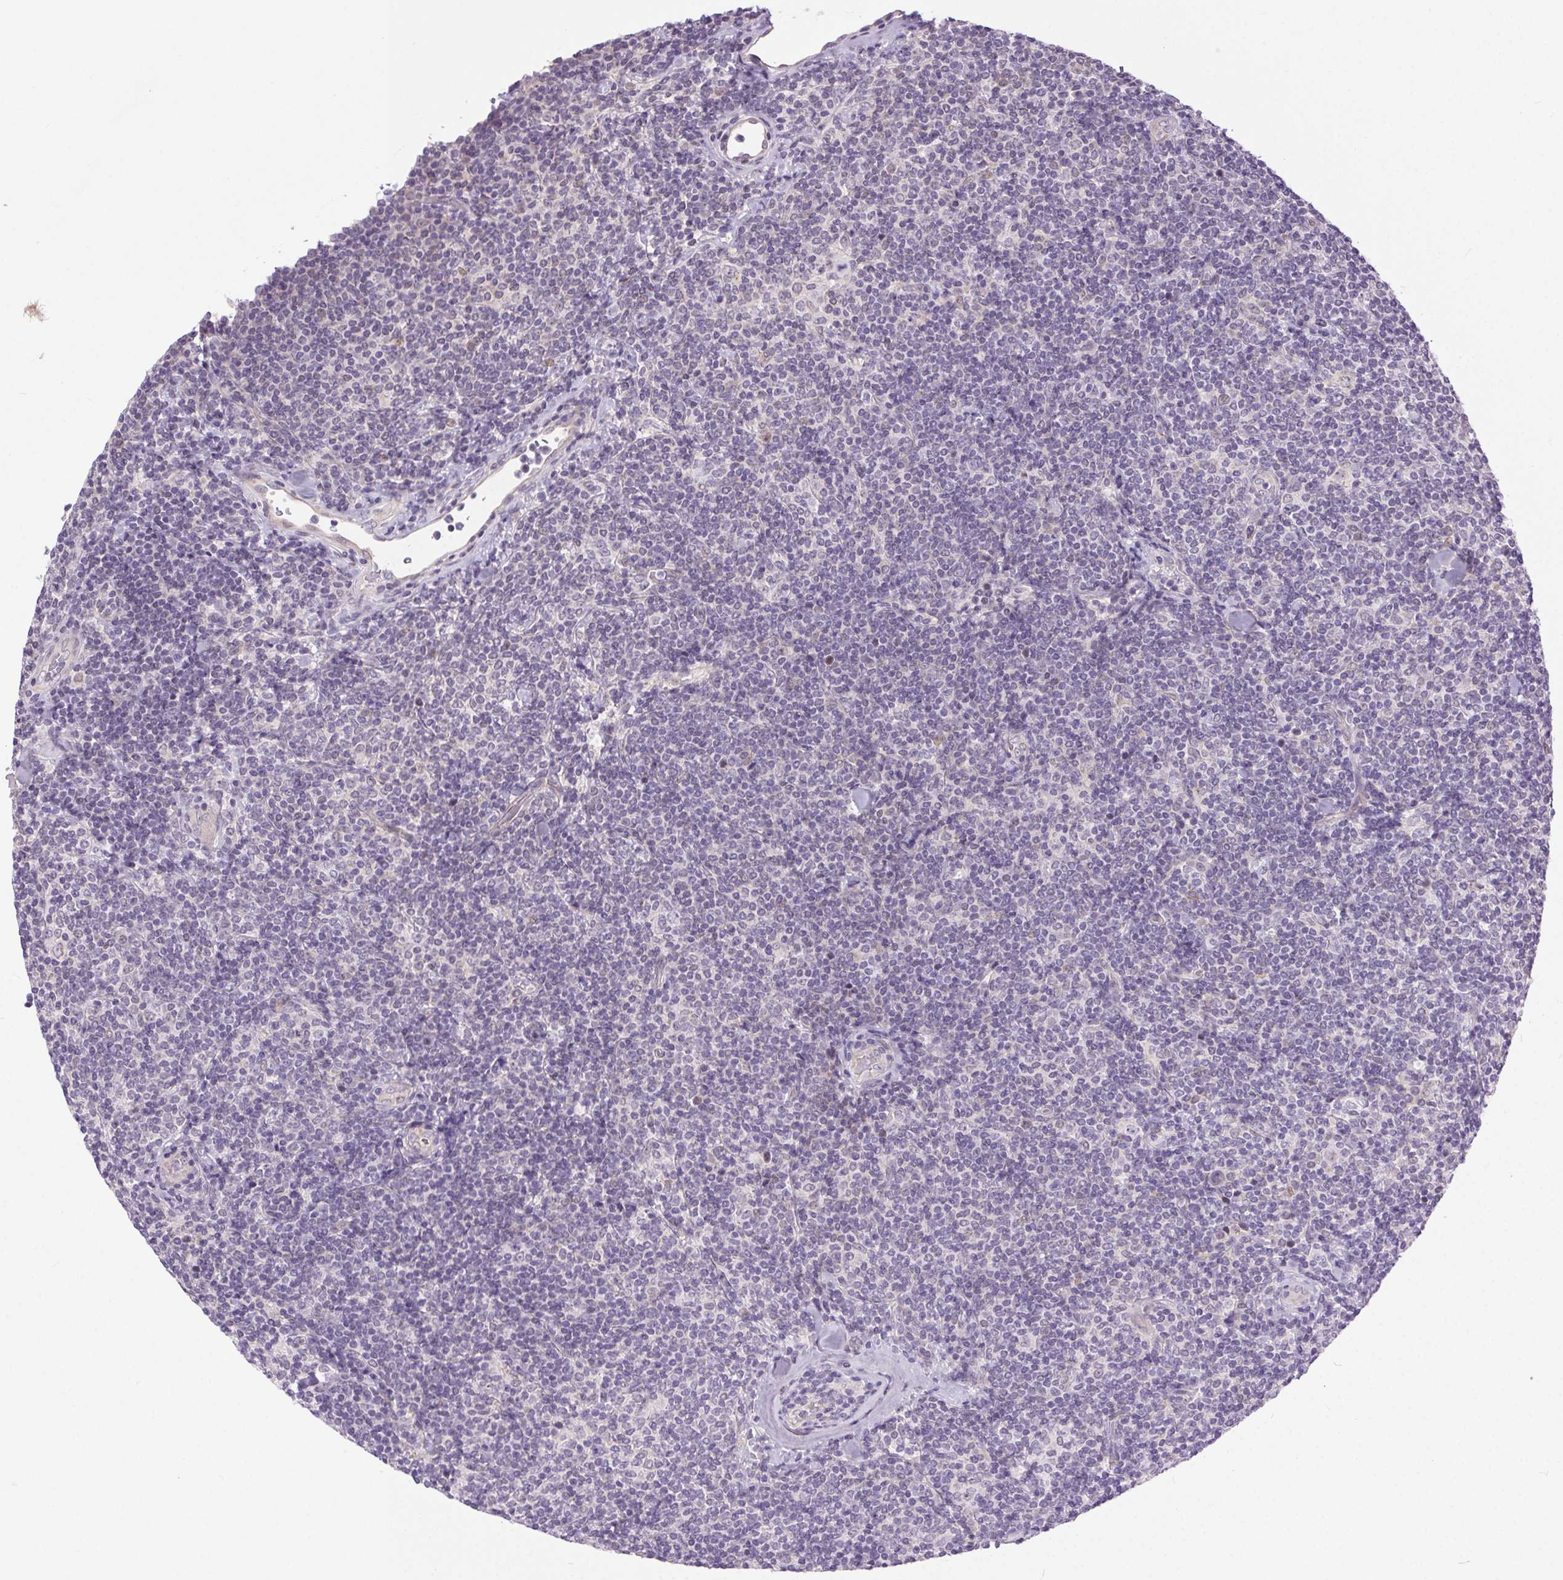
{"staining": {"intensity": "negative", "quantity": "none", "location": "none"}, "tissue": "lymphoma", "cell_type": "Tumor cells", "image_type": "cancer", "snomed": [{"axis": "morphology", "description": "Malignant lymphoma, non-Hodgkin's type, Low grade"}, {"axis": "topography", "description": "Lymph node"}], "caption": "Micrograph shows no protein positivity in tumor cells of low-grade malignant lymphoma, non-Hodgkin's type tissue.", "gene": "SYT11", "patient": {"sex": "female", "age": 56}}